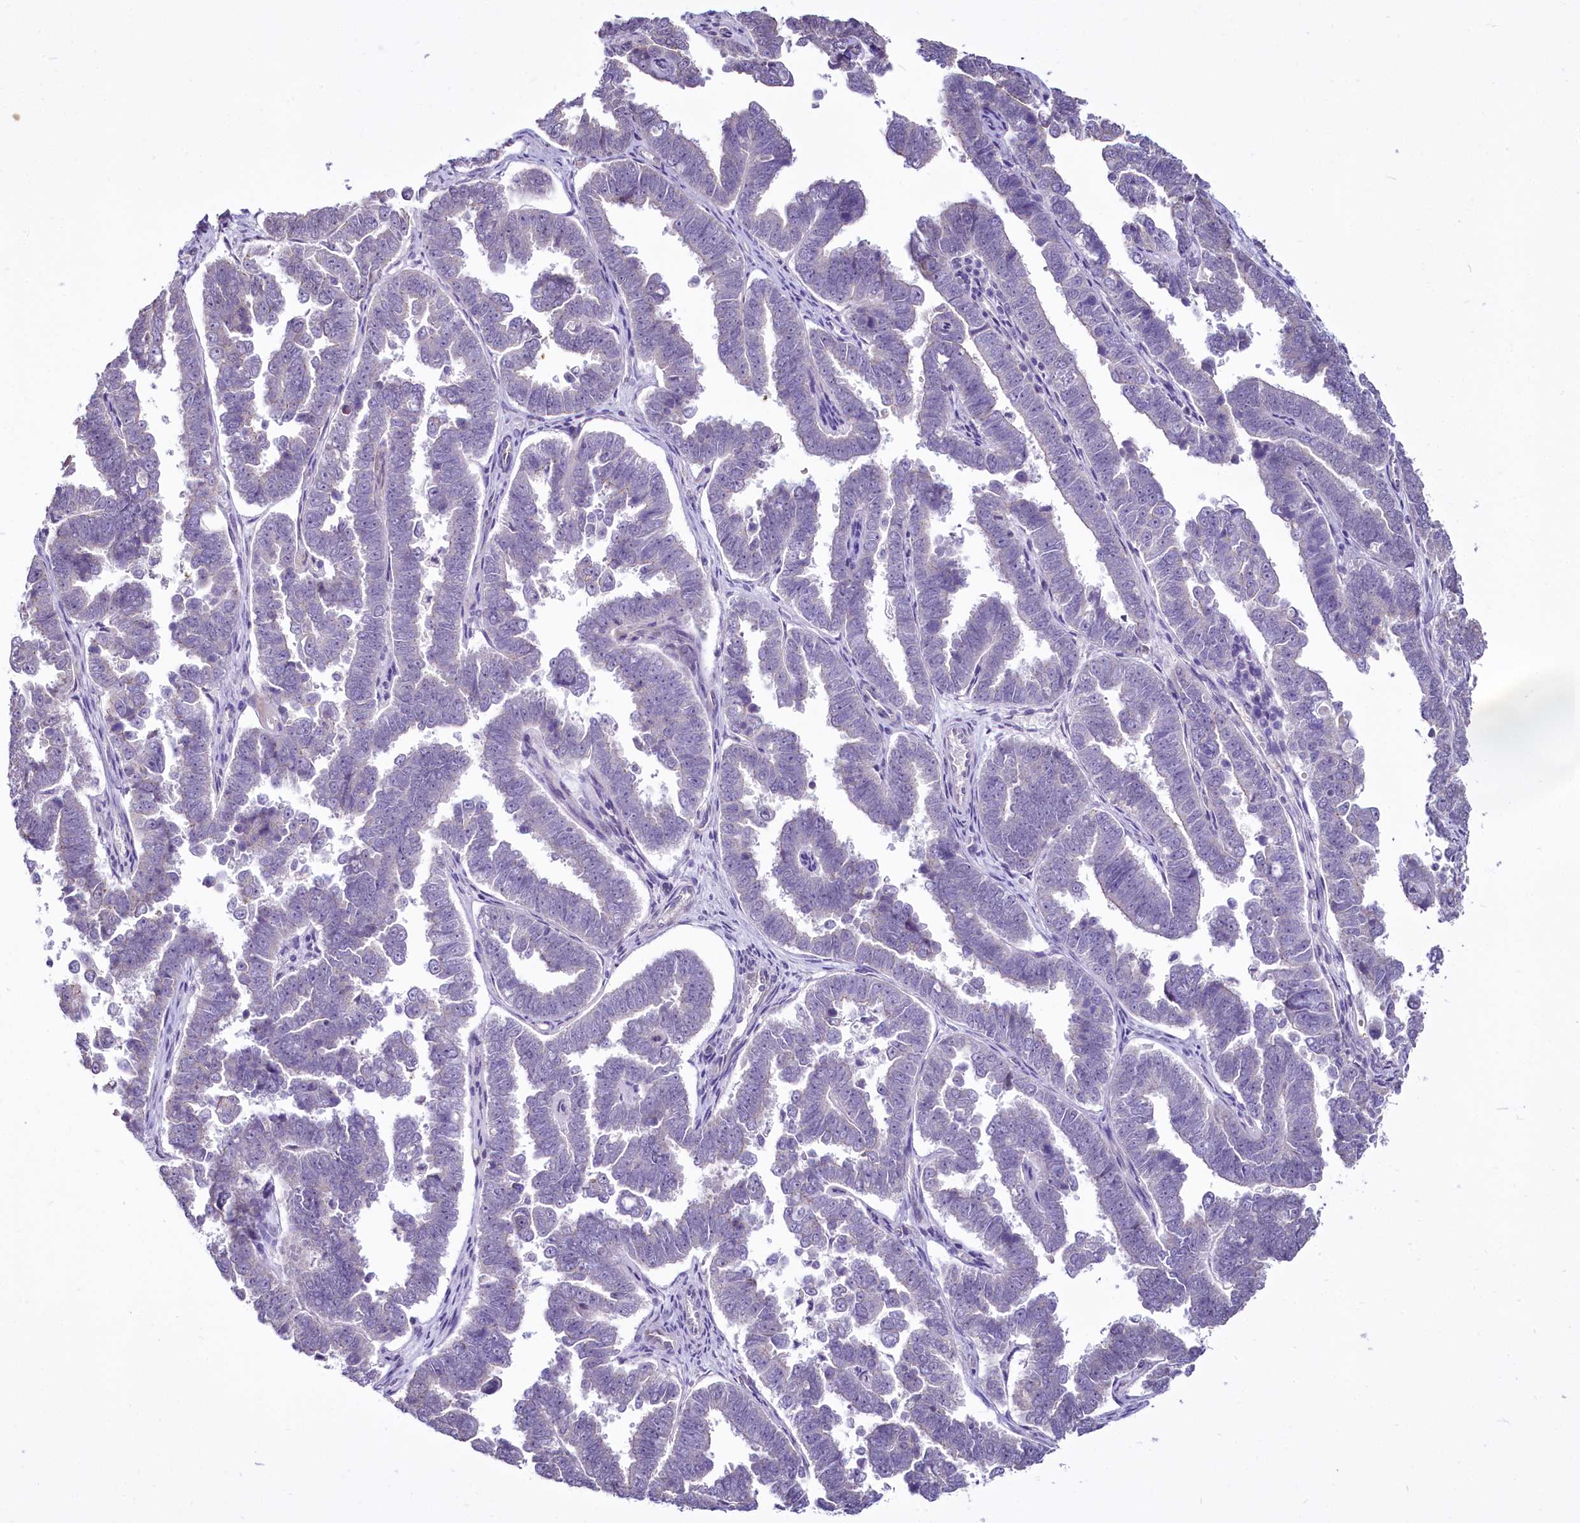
{"staining": {"intensity": "negative", "quantity": "none", "location": "none"}, "tissue": "endometrial cancer", "cell_type": "Tumor cells", "image_type": "cancer", "snomed": [{"axis": "morphology", "description": "Adenocarcinoma, NOS"}, {"axis": "topography", "description": "Endometrium"}], "caption": "The image shows no staining of tumor cells in endometrial cancer (adenocarcinoma).", "gene": "BANK1", "patient": {"sex": "female", "age": 75}}